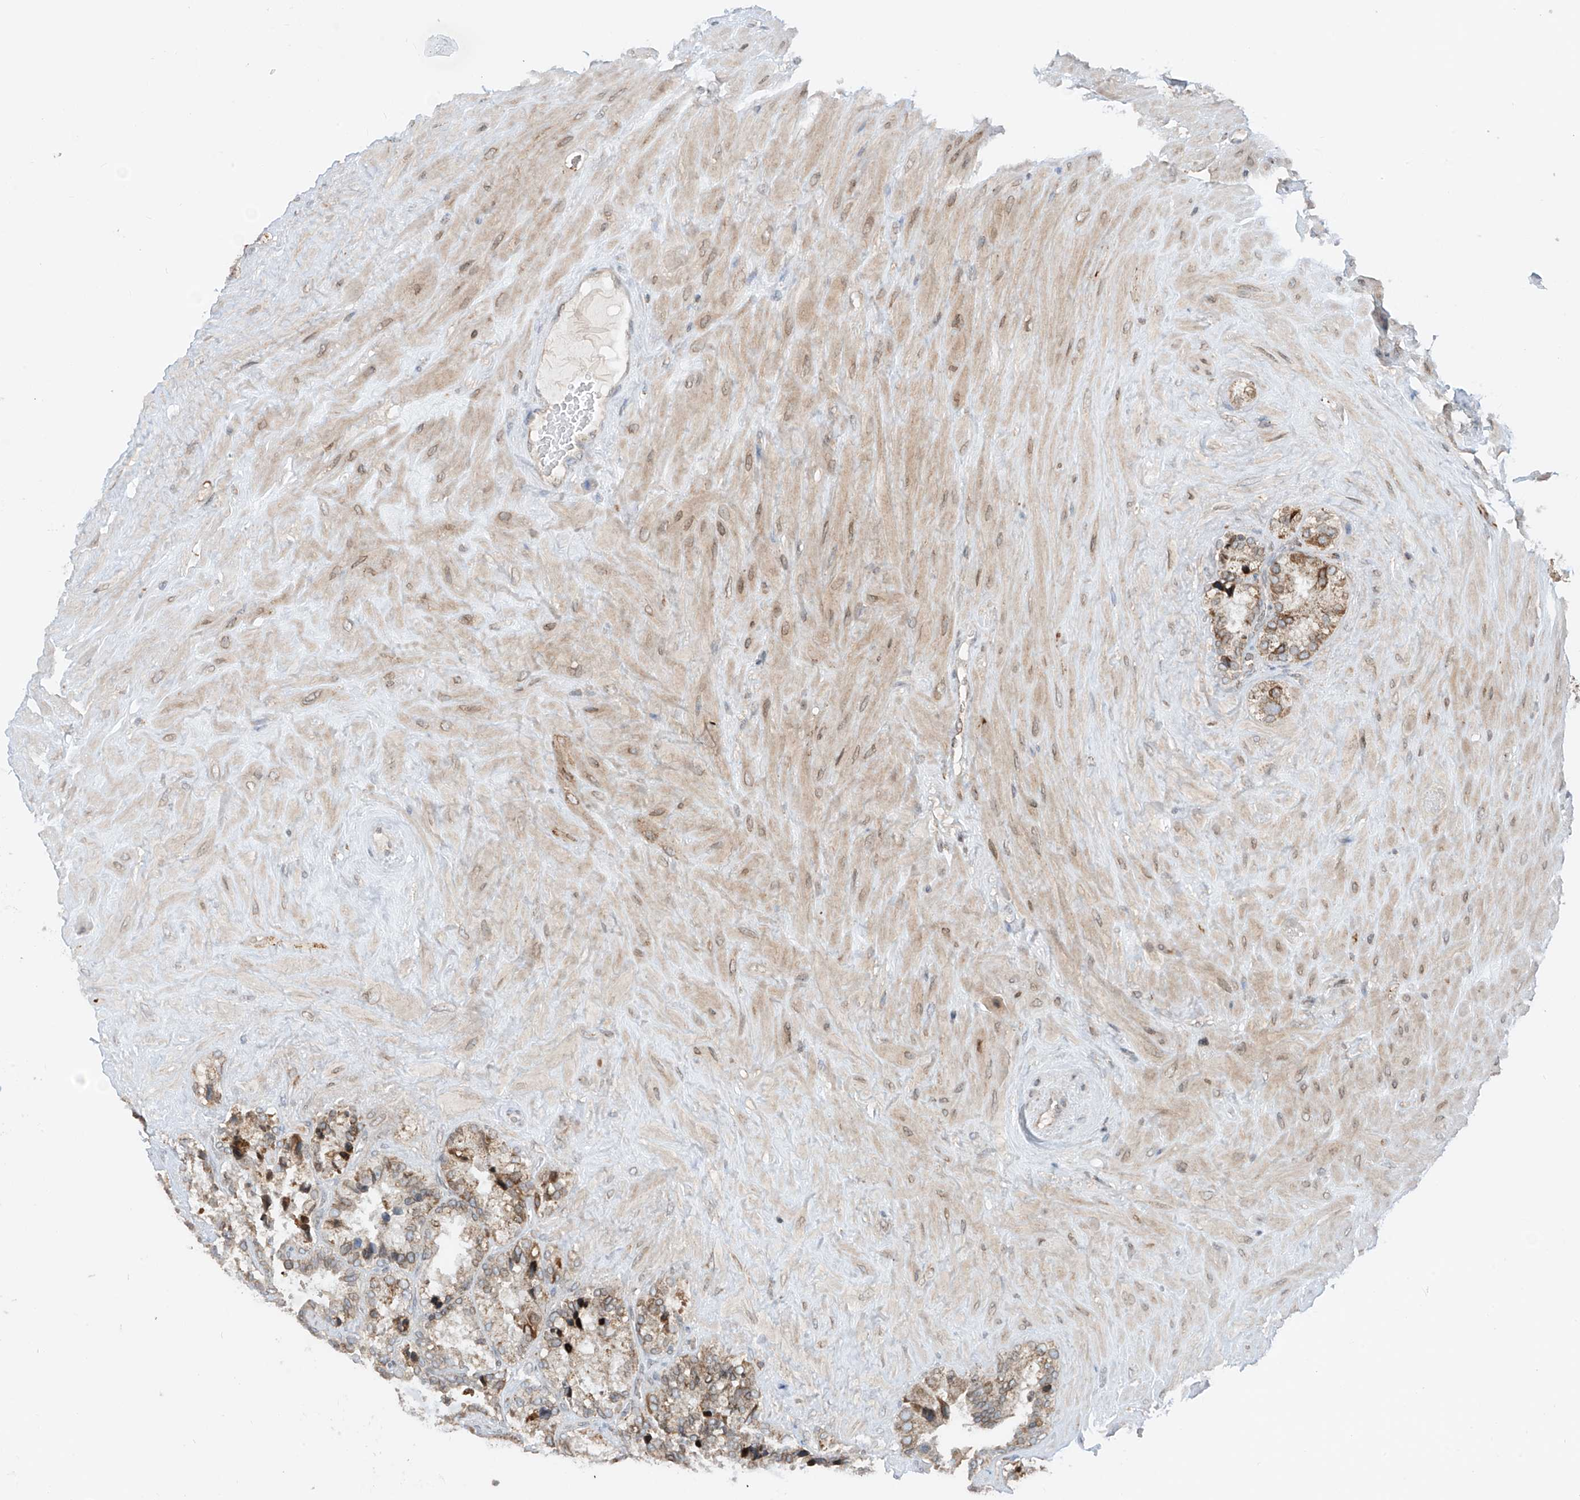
{"staining": {"intensity": "moderate", "quantity": ">75%", "location": "cytoplasmic/membranous"}, "tissue": "seminal vesicle", "cell_type": "Glandular cells", "image_type": "normal", "snomed": [{"axis": "morphology", "description": "Normal tissue, NOS"}, {"axis": "topography", "description": "Prostate"}, {"axis": "topography", "description": "Seminal veicle"}], "caption": "Protein expression analysis of normal seminal vesicle exhibits moderate cytoplasmic/membranous staining in approximately >75% of glandular cells. (DAB IHC, brown staining for protein, blue staining for nuclei).", "gene": "AHCTF1", "patient": {"sex": "male", "age": 68}}